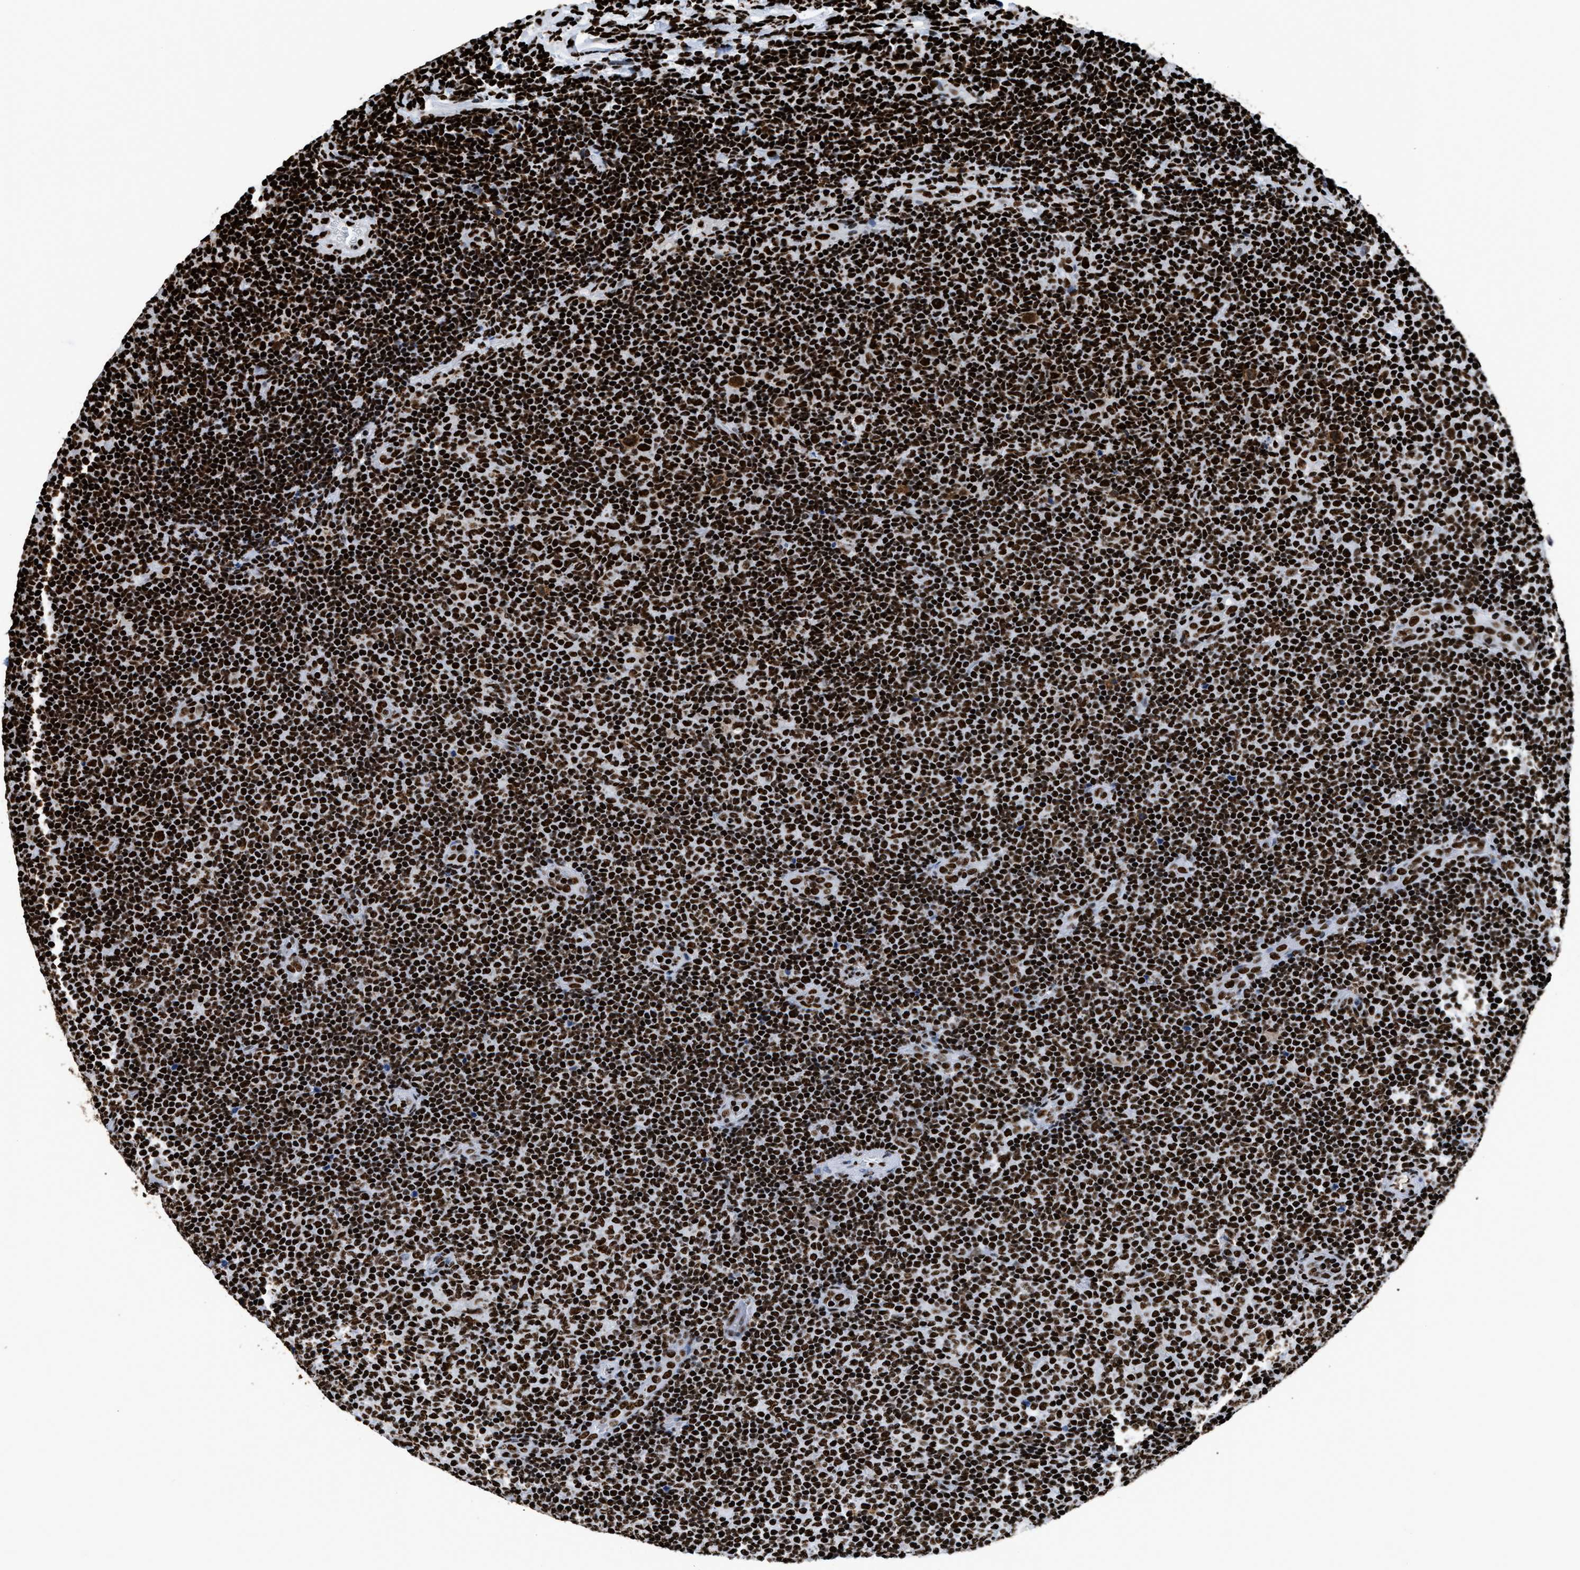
{"staining": {"intensity": "strong", "quantity": ">75%", "location": "nuclear"}, "tissue": "lymphoma", "cell_type": "Tumor cells", "image_type": "cancer", "snomed": [{"axis": "morphology", "description": "Malignant lymphoma, non-Hodgkin's type, Low grade"}, {"axis": "topography", "description": "Lymph node"}], "caption": "Lymphoma stained with IHC shows strong nuclear expression in approximately >75% of tumor cells.", "gene": "HNRNPM", "patient": {"sex": "male", "age": 83}}